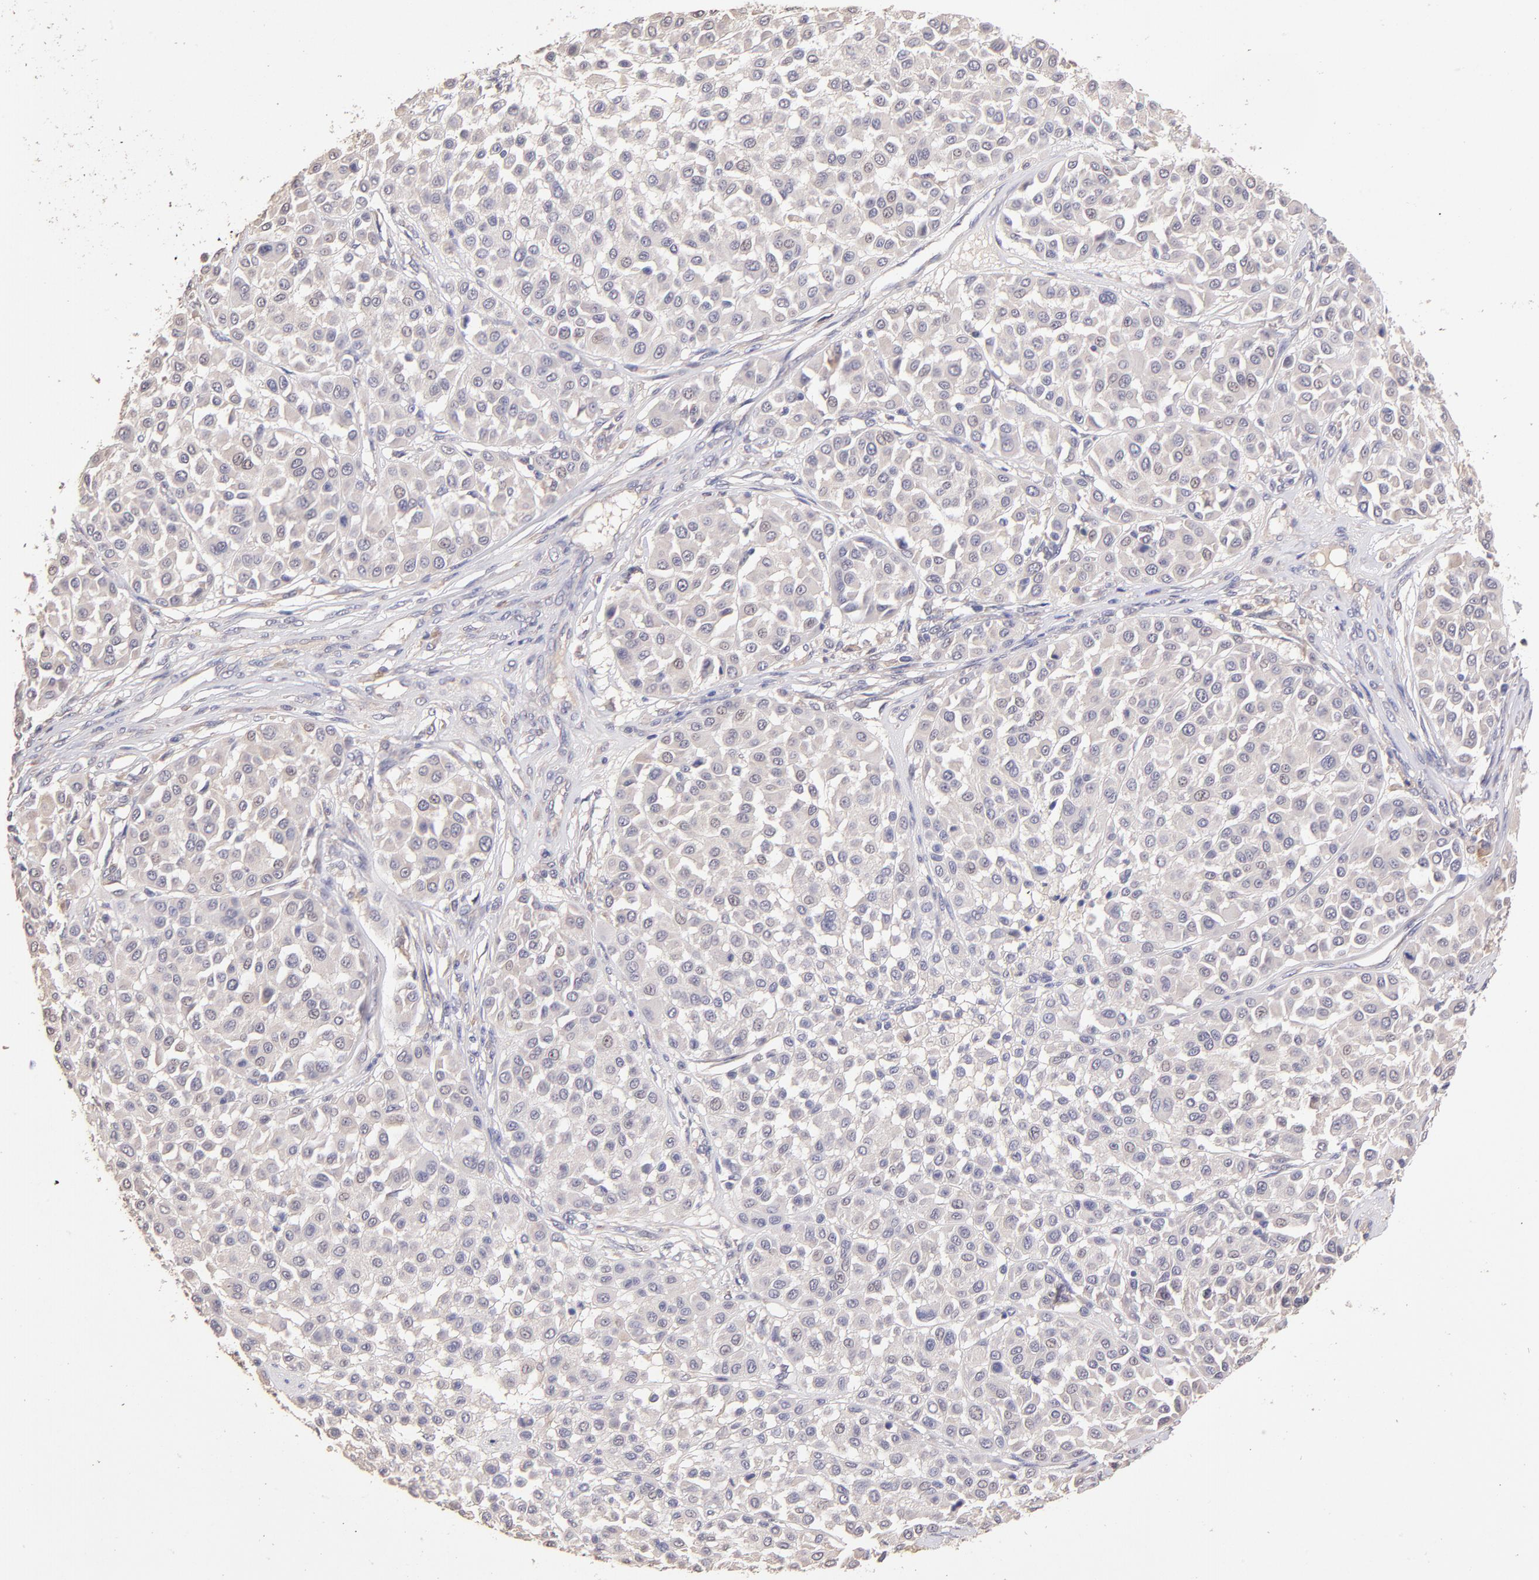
{"staining": {"intensity": "negative", "quantity": "none", "location": "none"}, "tissue": "melanoma", "cell_type": "Tumor cells", "image_type": "cancer", "snomed": [{"axis": "morphology", "description": "Malignant melanoma, Metastatic site"}, {"axis": "topography", "description": "Soft tissue"}], "caption": "The immunohistochemistry (IHC) histopathology image has no significant expression in tumor cells of malignant melanoma (metastatic site) tissue. (Brightfield microscopy of DAB IHC at high magnification).", "gene": "RNASEL", "patient": {"sex": "male", "age": 41}}